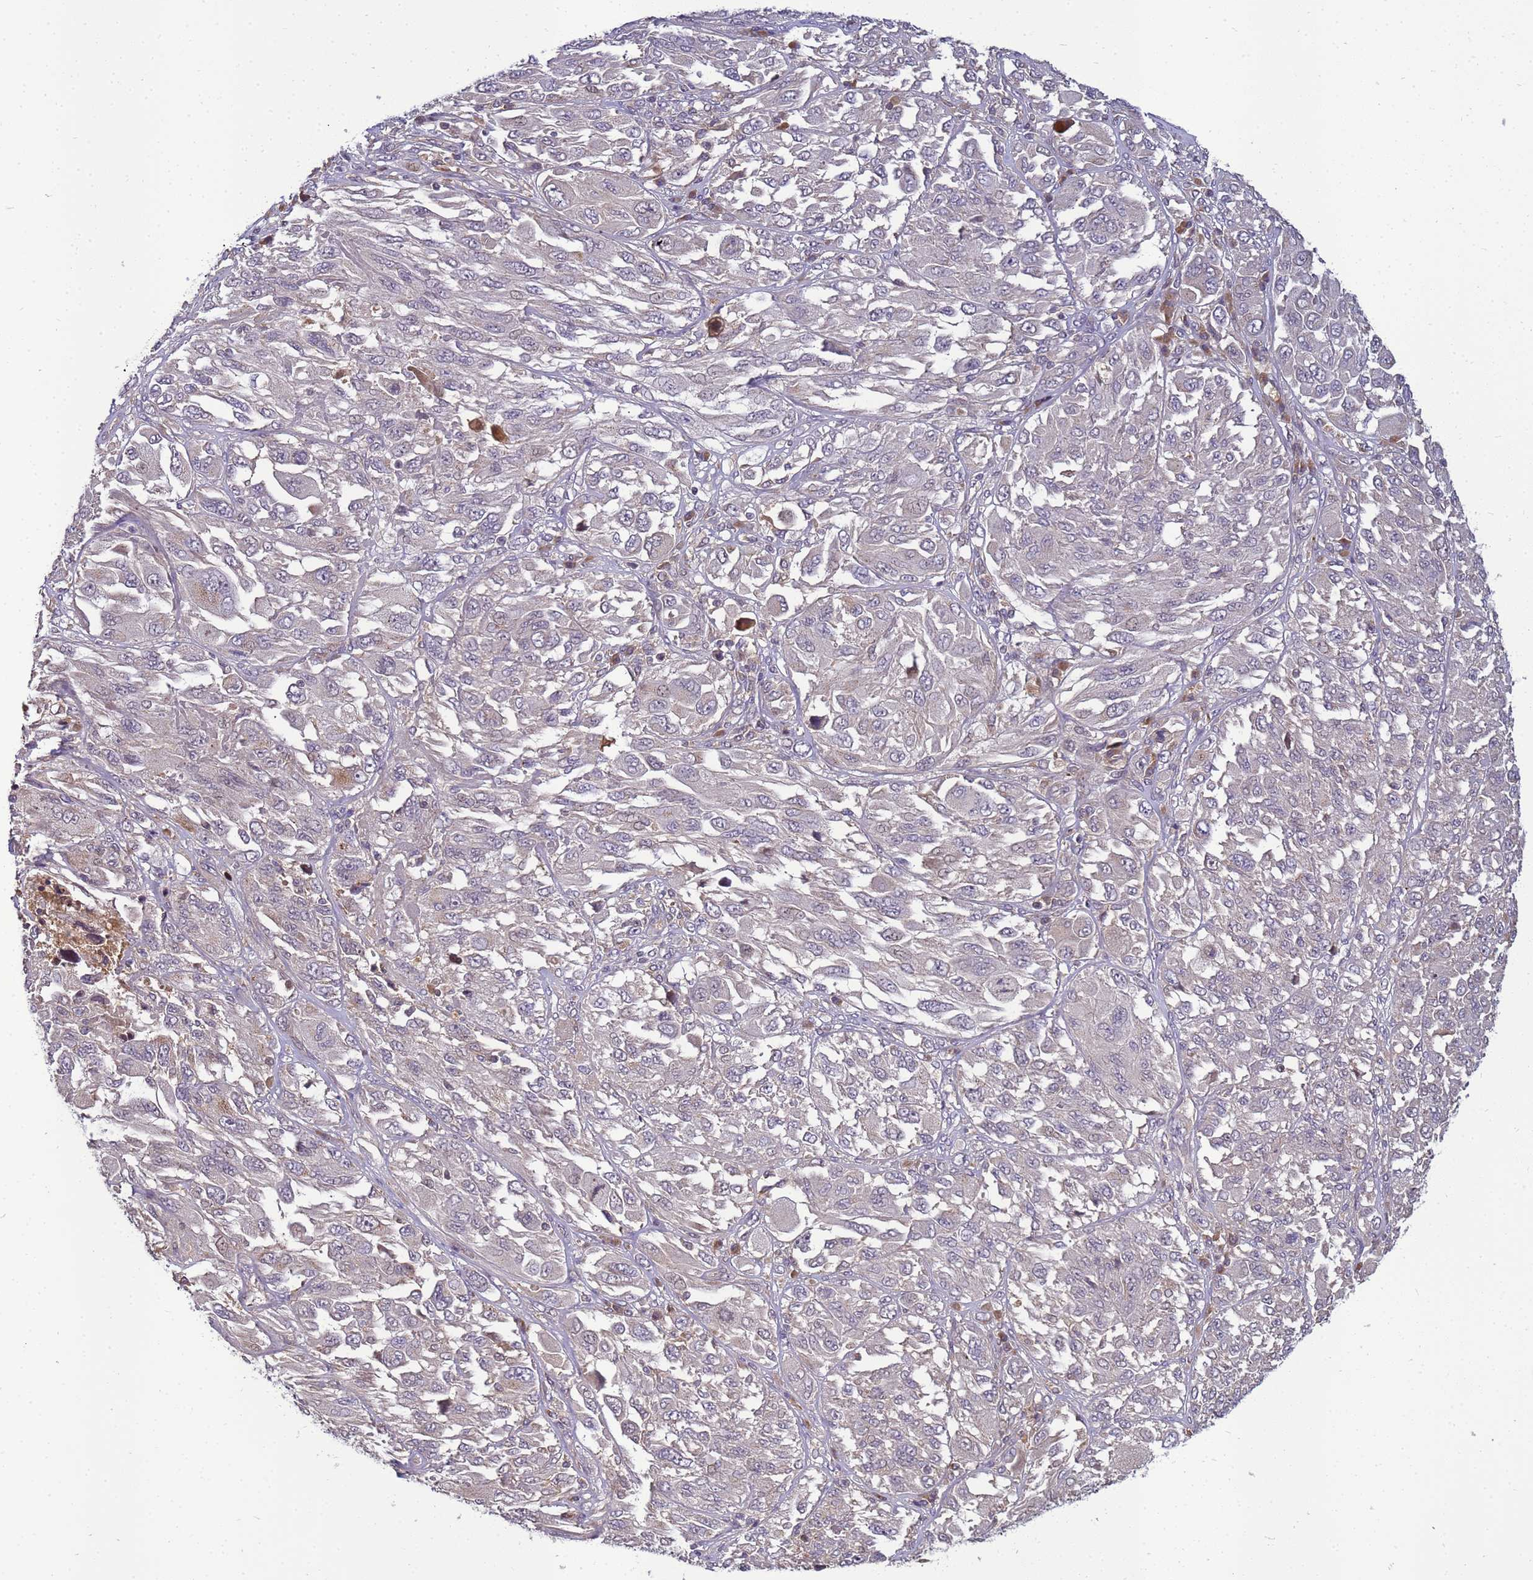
{"staining": {"intensity": "negative", "quantity": "none", "location": "none"}, "tissue": "melanoma", "cell_type": "Tumor cells", "image_type": "cancer", "snomed": [{"axis": "morphology", "description": "Malignant melanoma, NOS"}, {"axis": "topography", "description": "Skin"}], "caption": "This is a photomicrograph of immunohistochemistry staining of melanoma, which shows no positivity in tumor cells.", "gene": "TMEM74B", "patient": {"sex": "female", "age": 91}}